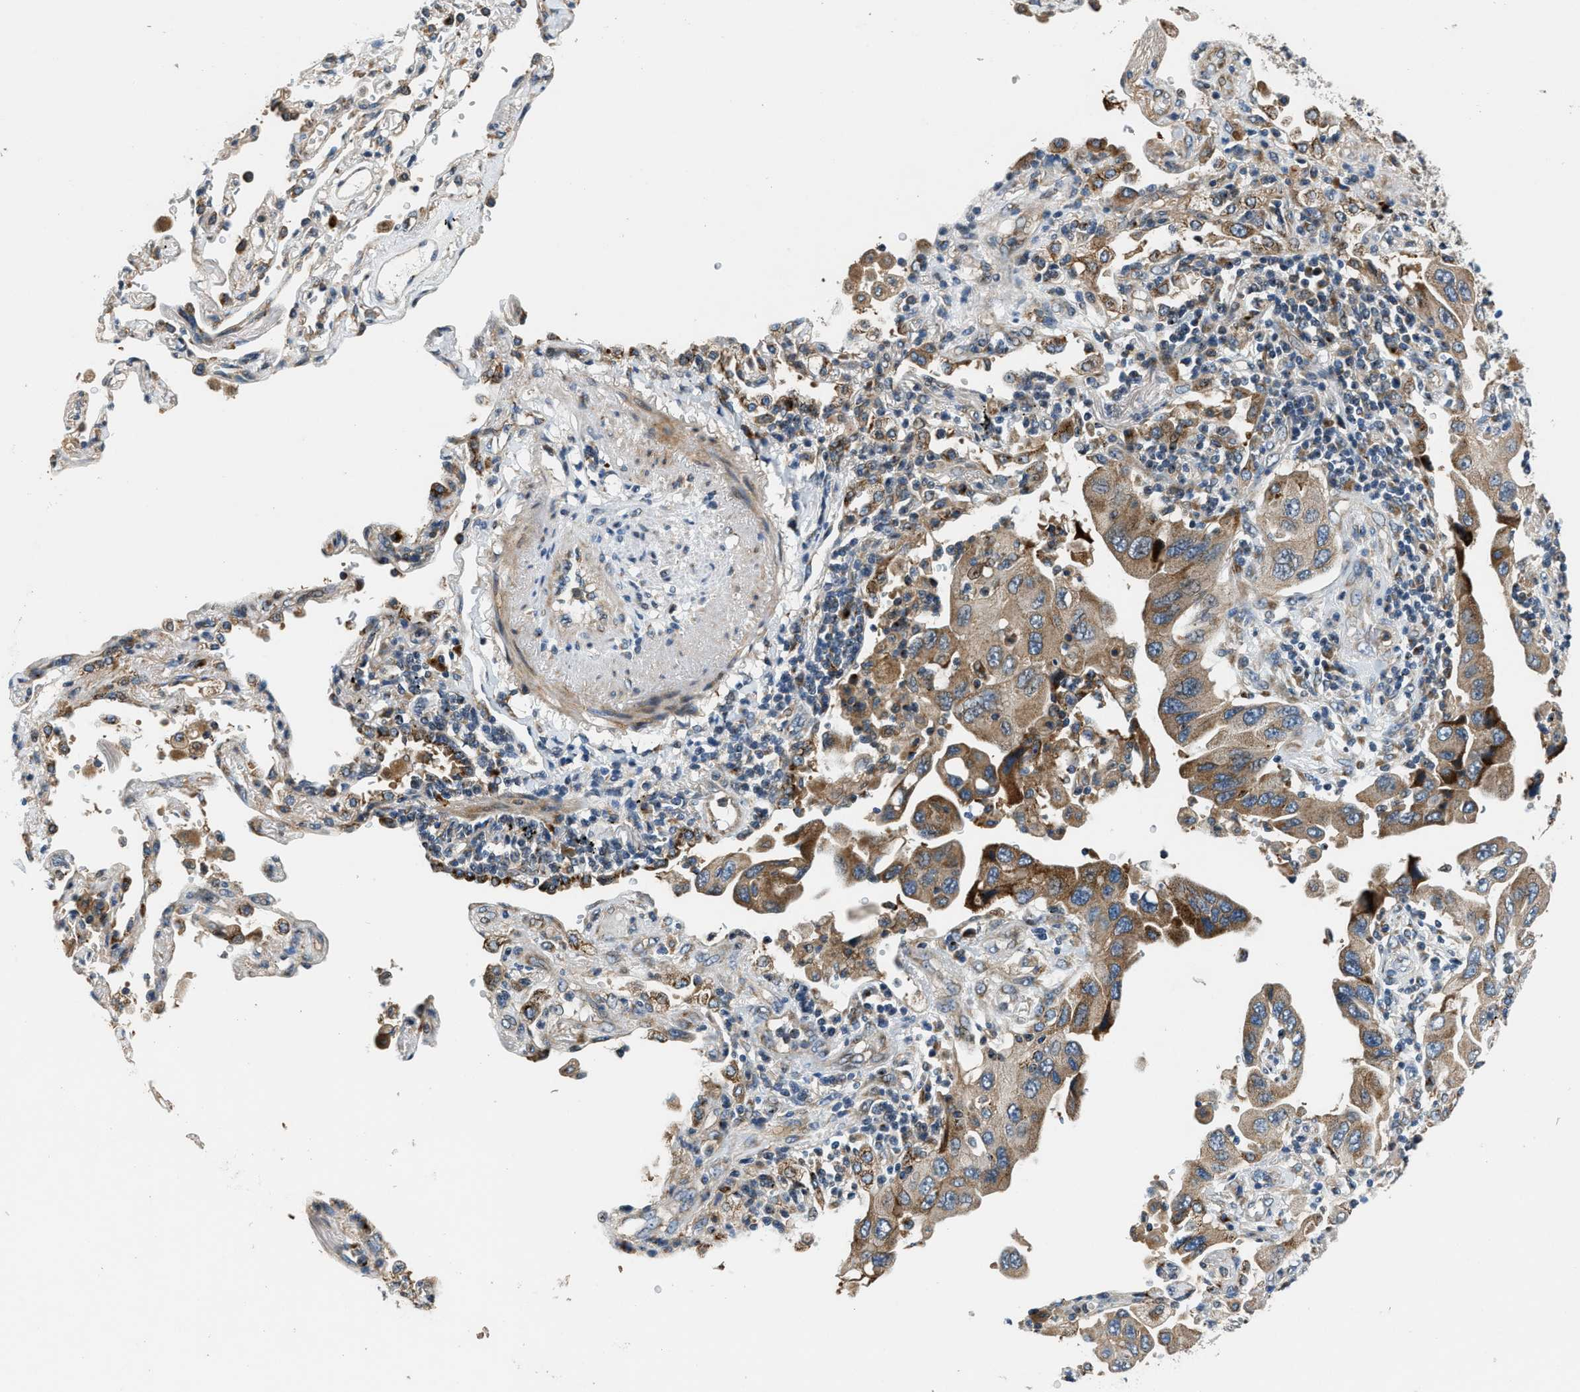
{"staining": {"intensity": "moderate", "quantity": ">75%", "location": "cytoplasmic/membranous"}, "tissue": "lung cancer", "cell_type": "Tumor cells", "image_type": "cancer", "snomed": [{"axis": "morphology", "description": "Adenocarcinoma, NOS"}, {"axis": "topography", "description": "Lung"}], "caption": "Lung cancer stained with a protein marker exhibits moderate staining in tumor cells.", "gene": "FUT8", "patient": {"sex": "female", "age": 65}}